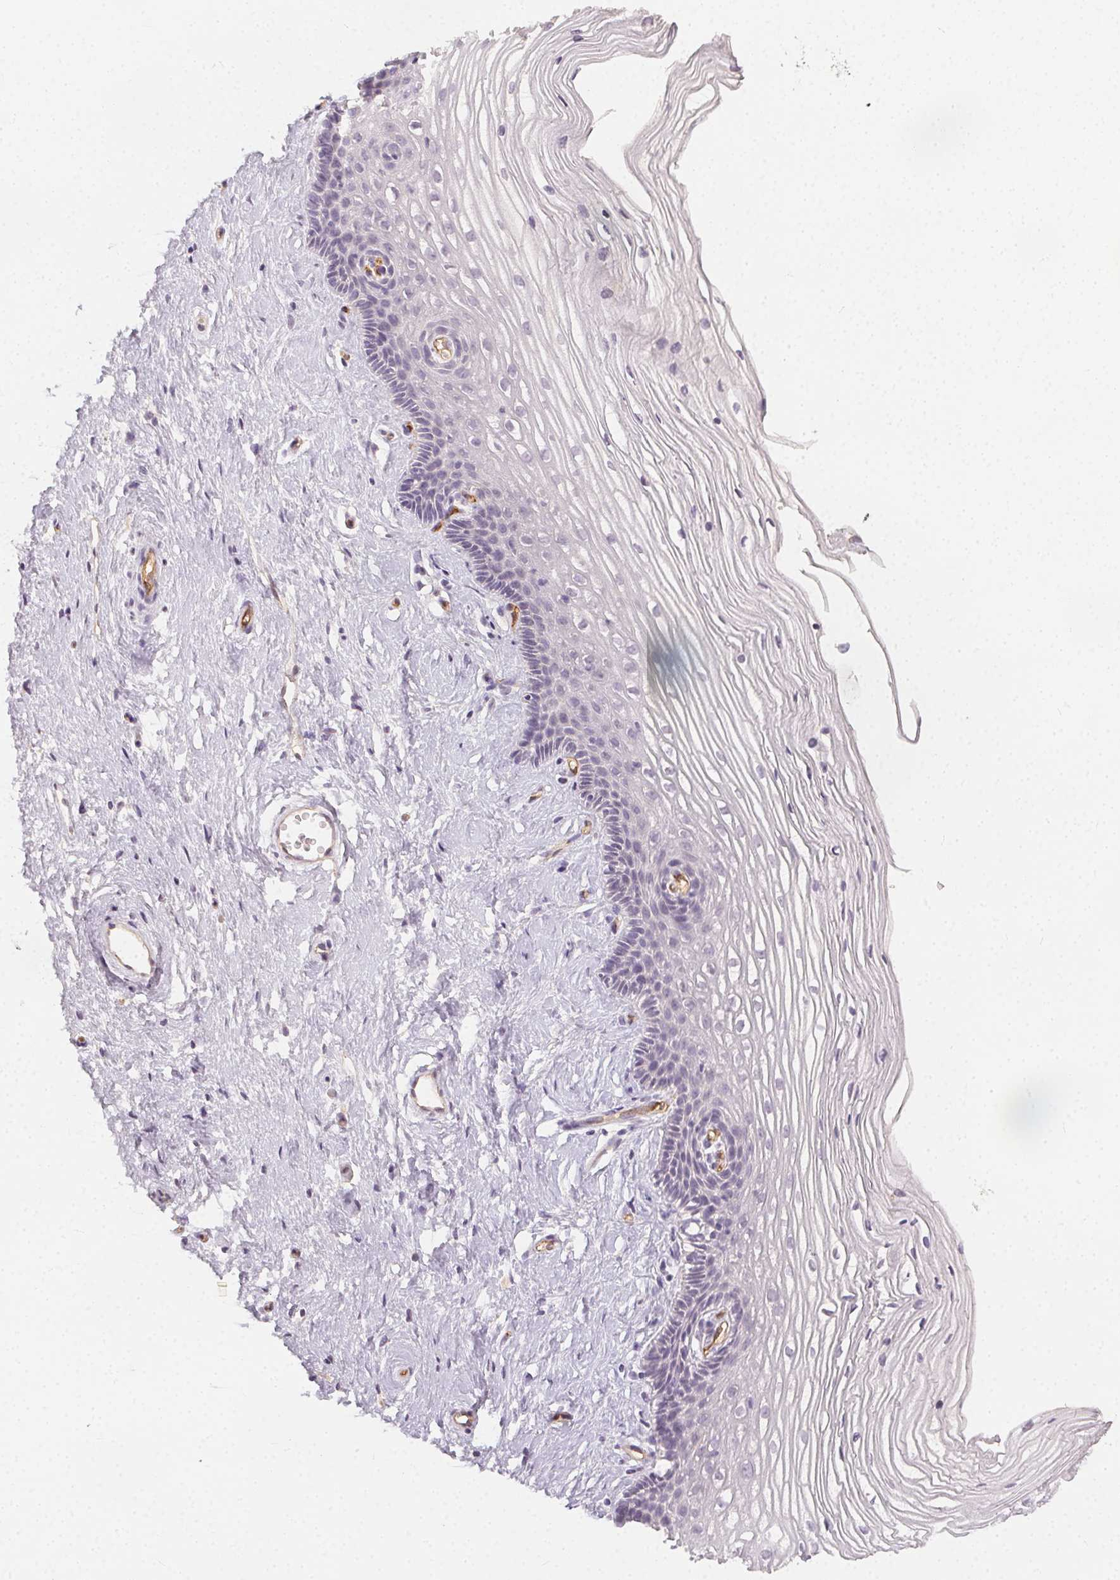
{"staining": {"intensity": "negative", "quantity": "none", "location": "none"}, "tissue": "cervix", "cell_type": "Glandular cells", "image_type": "normal", "snomed": [{"axis": "morphology", "description": "Normal tissue, NOS"}, {"axis": "topography", "description": "Cervix"}], "caption": "Glandular cells show no significant staining in benign cervix. (Brightfield microscopy of DAB (3,3'-diaminobenzidine) immunohistochemistry at high magnification).", "gene": "PODXL", "patient": {"sex": "female", "age": 40}}